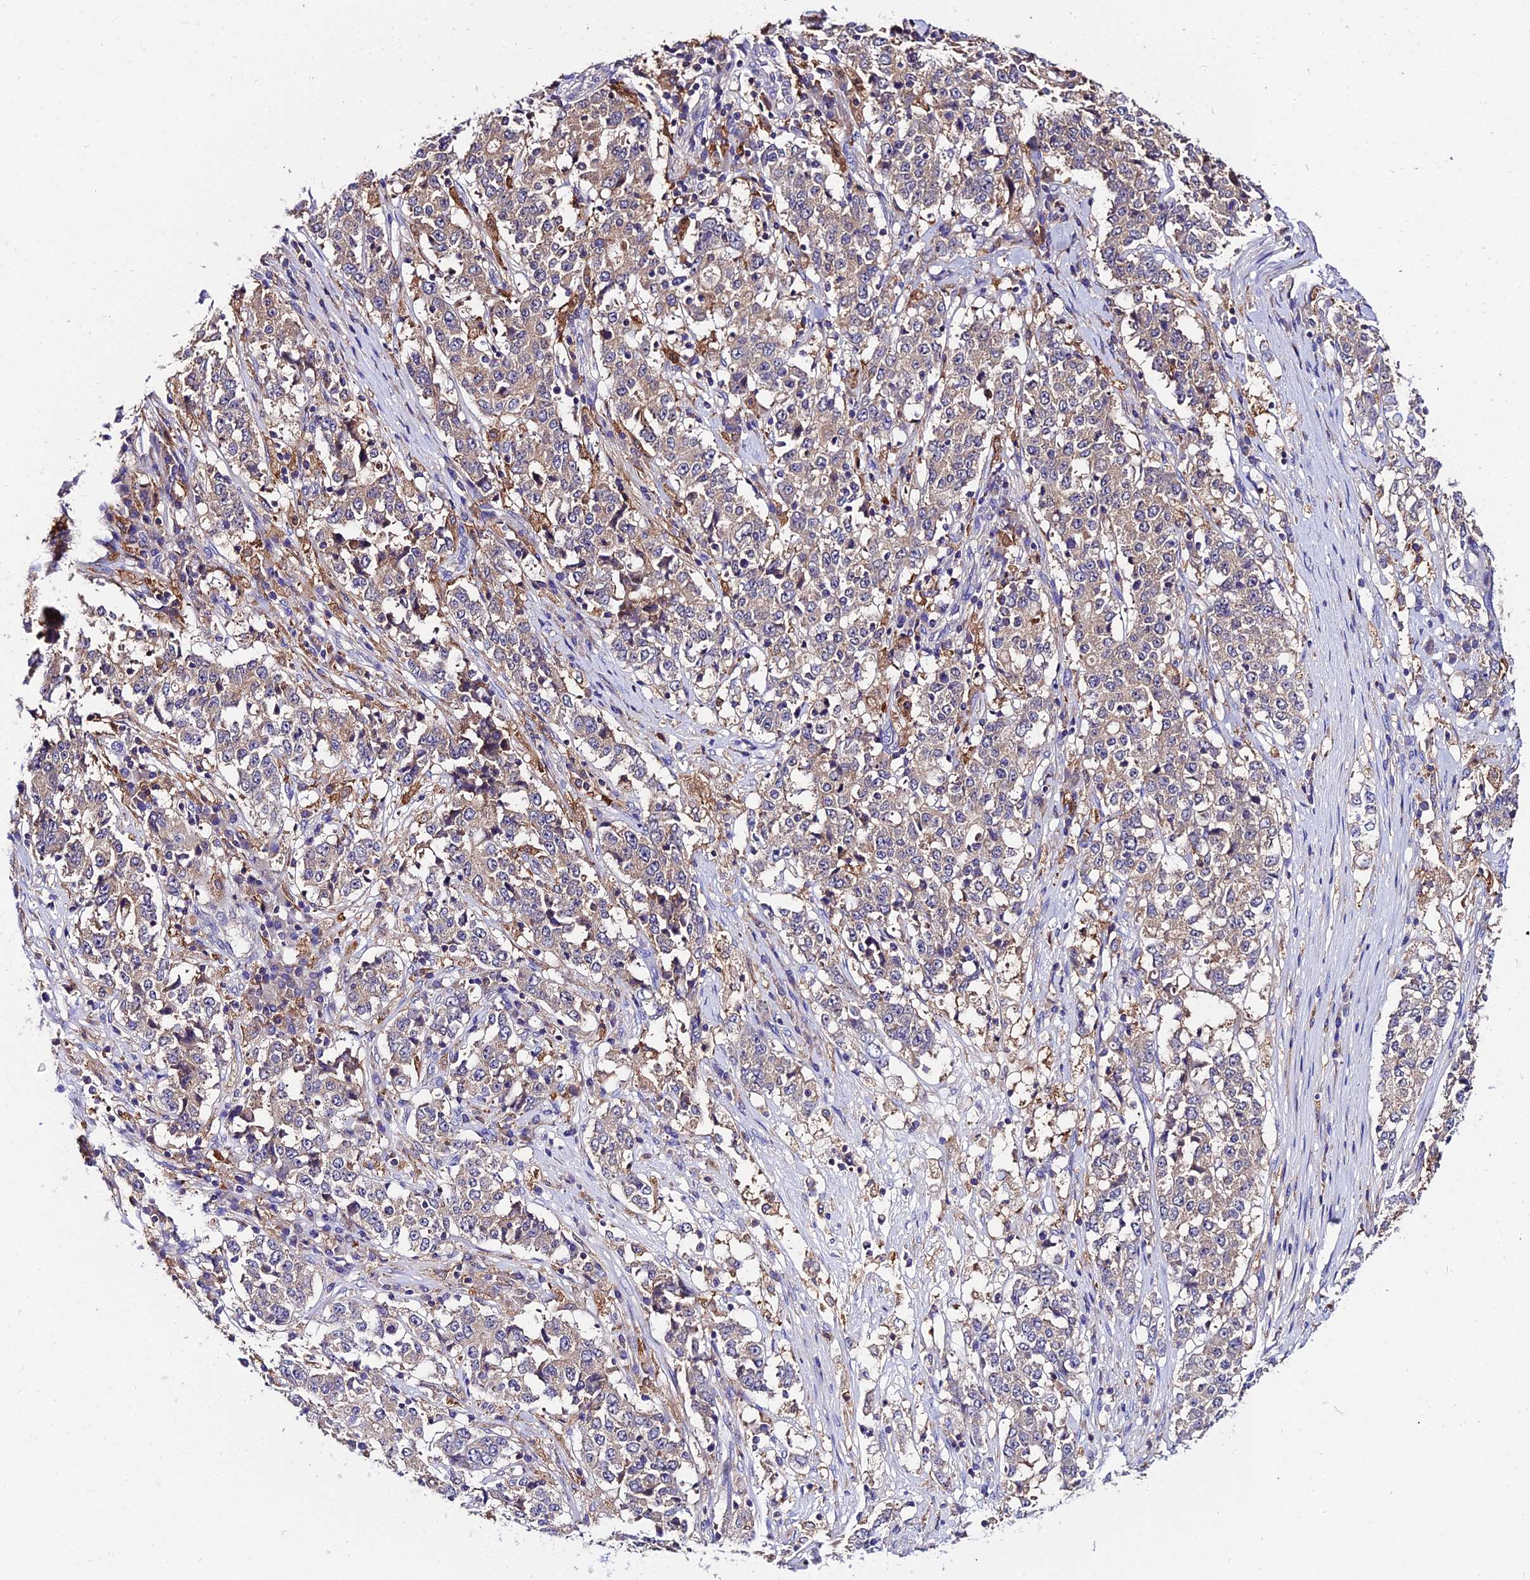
{"staining": {"intensity": "weak", "quantity": "25%-75%", "location": "cytoplasmic/membranous"}, "tissue": "stomach cancer", "cell_type": "Tumor cells", "image_type": "cancer", "snomed": [{"axis": "morphology", "description": "Adenocarcinoma, NOS"}, {"axis": "topography", "description": "Stomach"}], "caption": "Immunohistochemical staining of stomach cancer demonstrates low levels of weak cytoplasmic/membranous positivity in approximately 25%-75% of tumor cells. Immunohistochemistry stains the protein in brown and the nuclei are stained blue.", "gene": "C2orf69", "patient": {"sex": "male", "age": 59}}